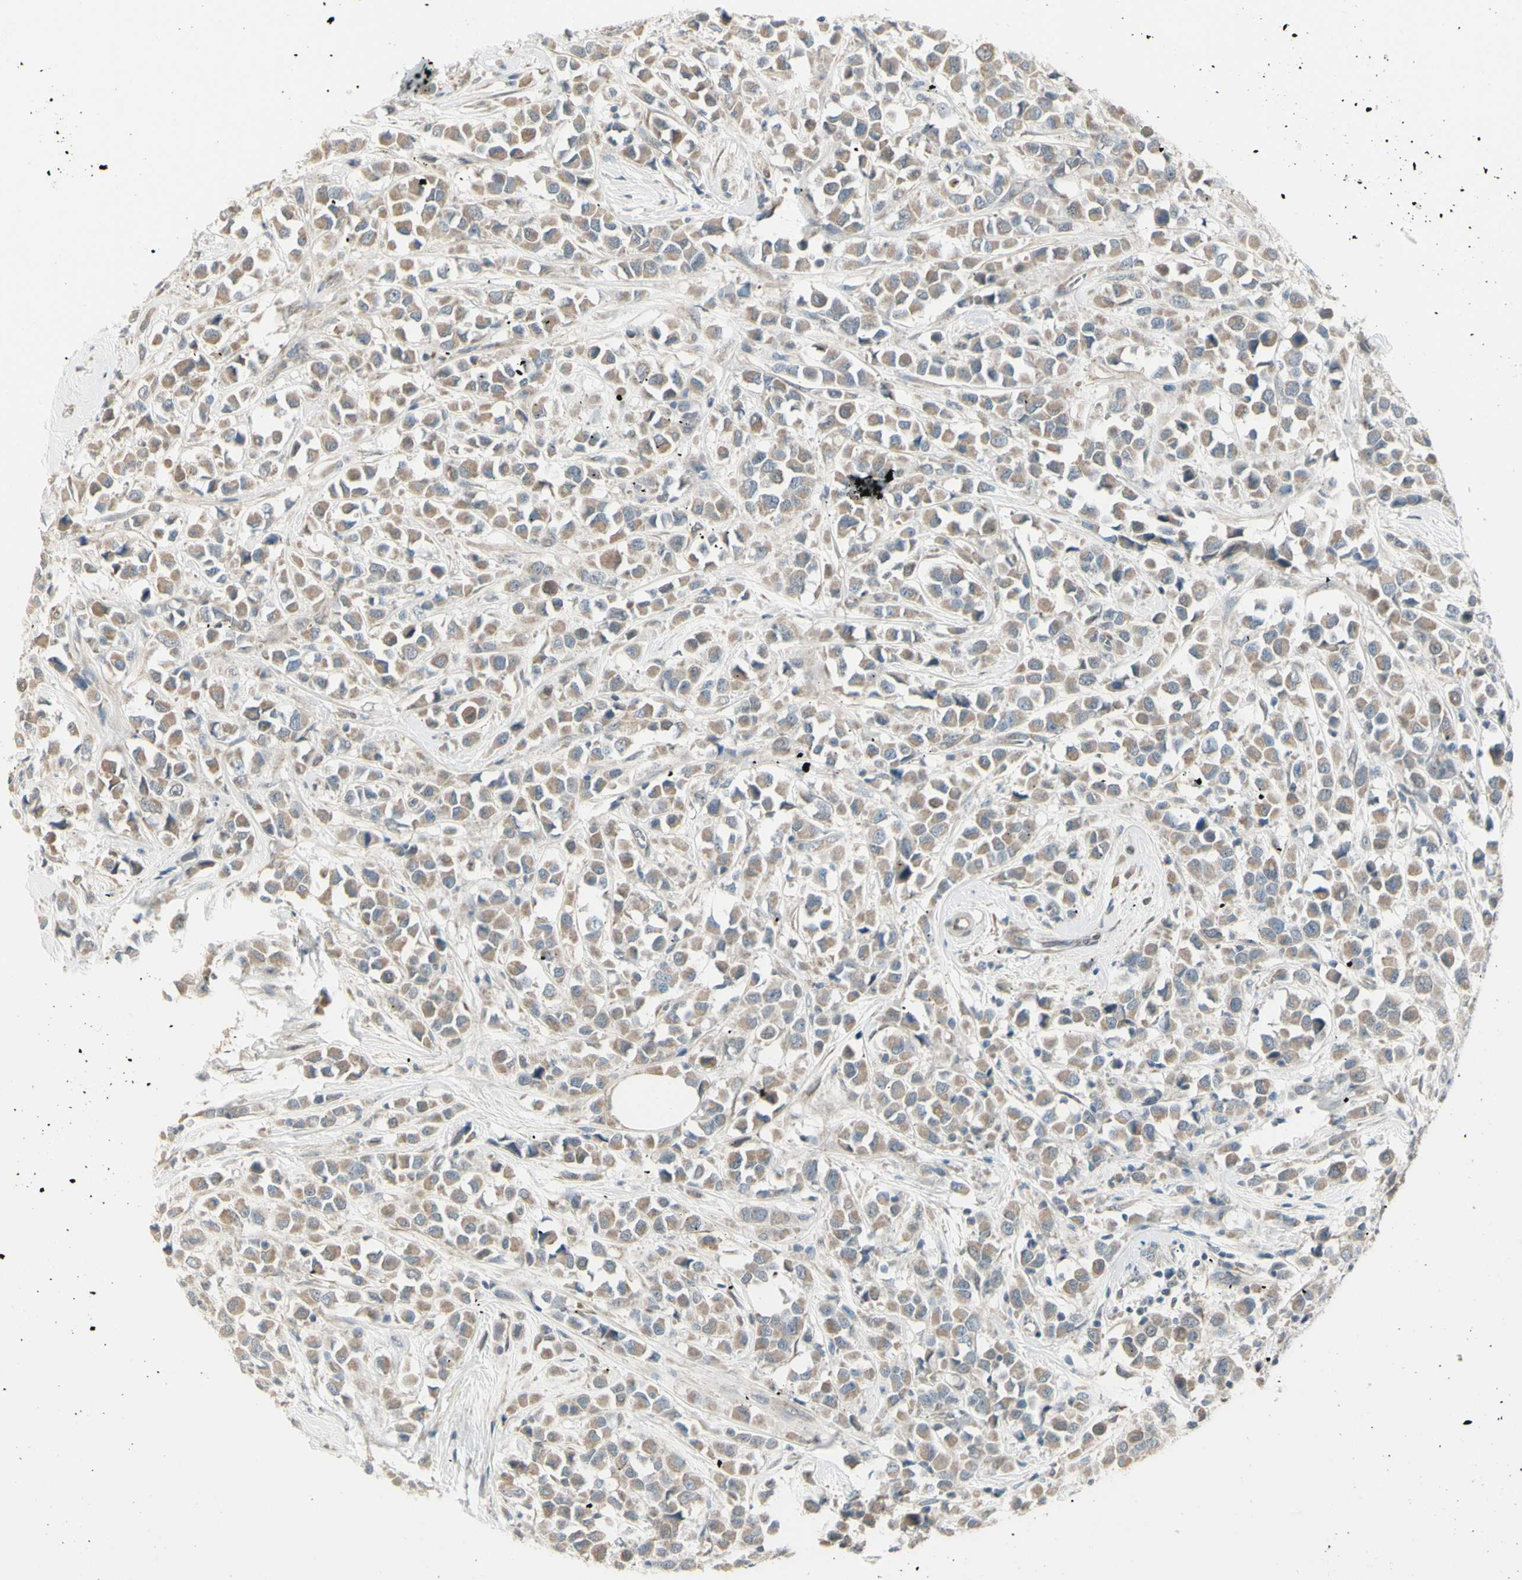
{"staining": {"intensity": "weak", "quantity": ">75%", "location": "cytoplasmic/membranous"}, "tissue": "breast cancer", "cell_type": "Tumor cells", "image_type": "cancer", "snomed": [{"axis": "morphology", "description": "Duct carcinoma"}, {"axis": "topography", "description": "Breast"}], "caption": "Immunohistochemical staining of human breast infiltrating ductal carcinoma demonstrates weak cytoplasmic/membranous protein expression in approximately >75% of tumor cells.", "gene": "NAXD", "patient": {"sex": "female", "age": 61}}